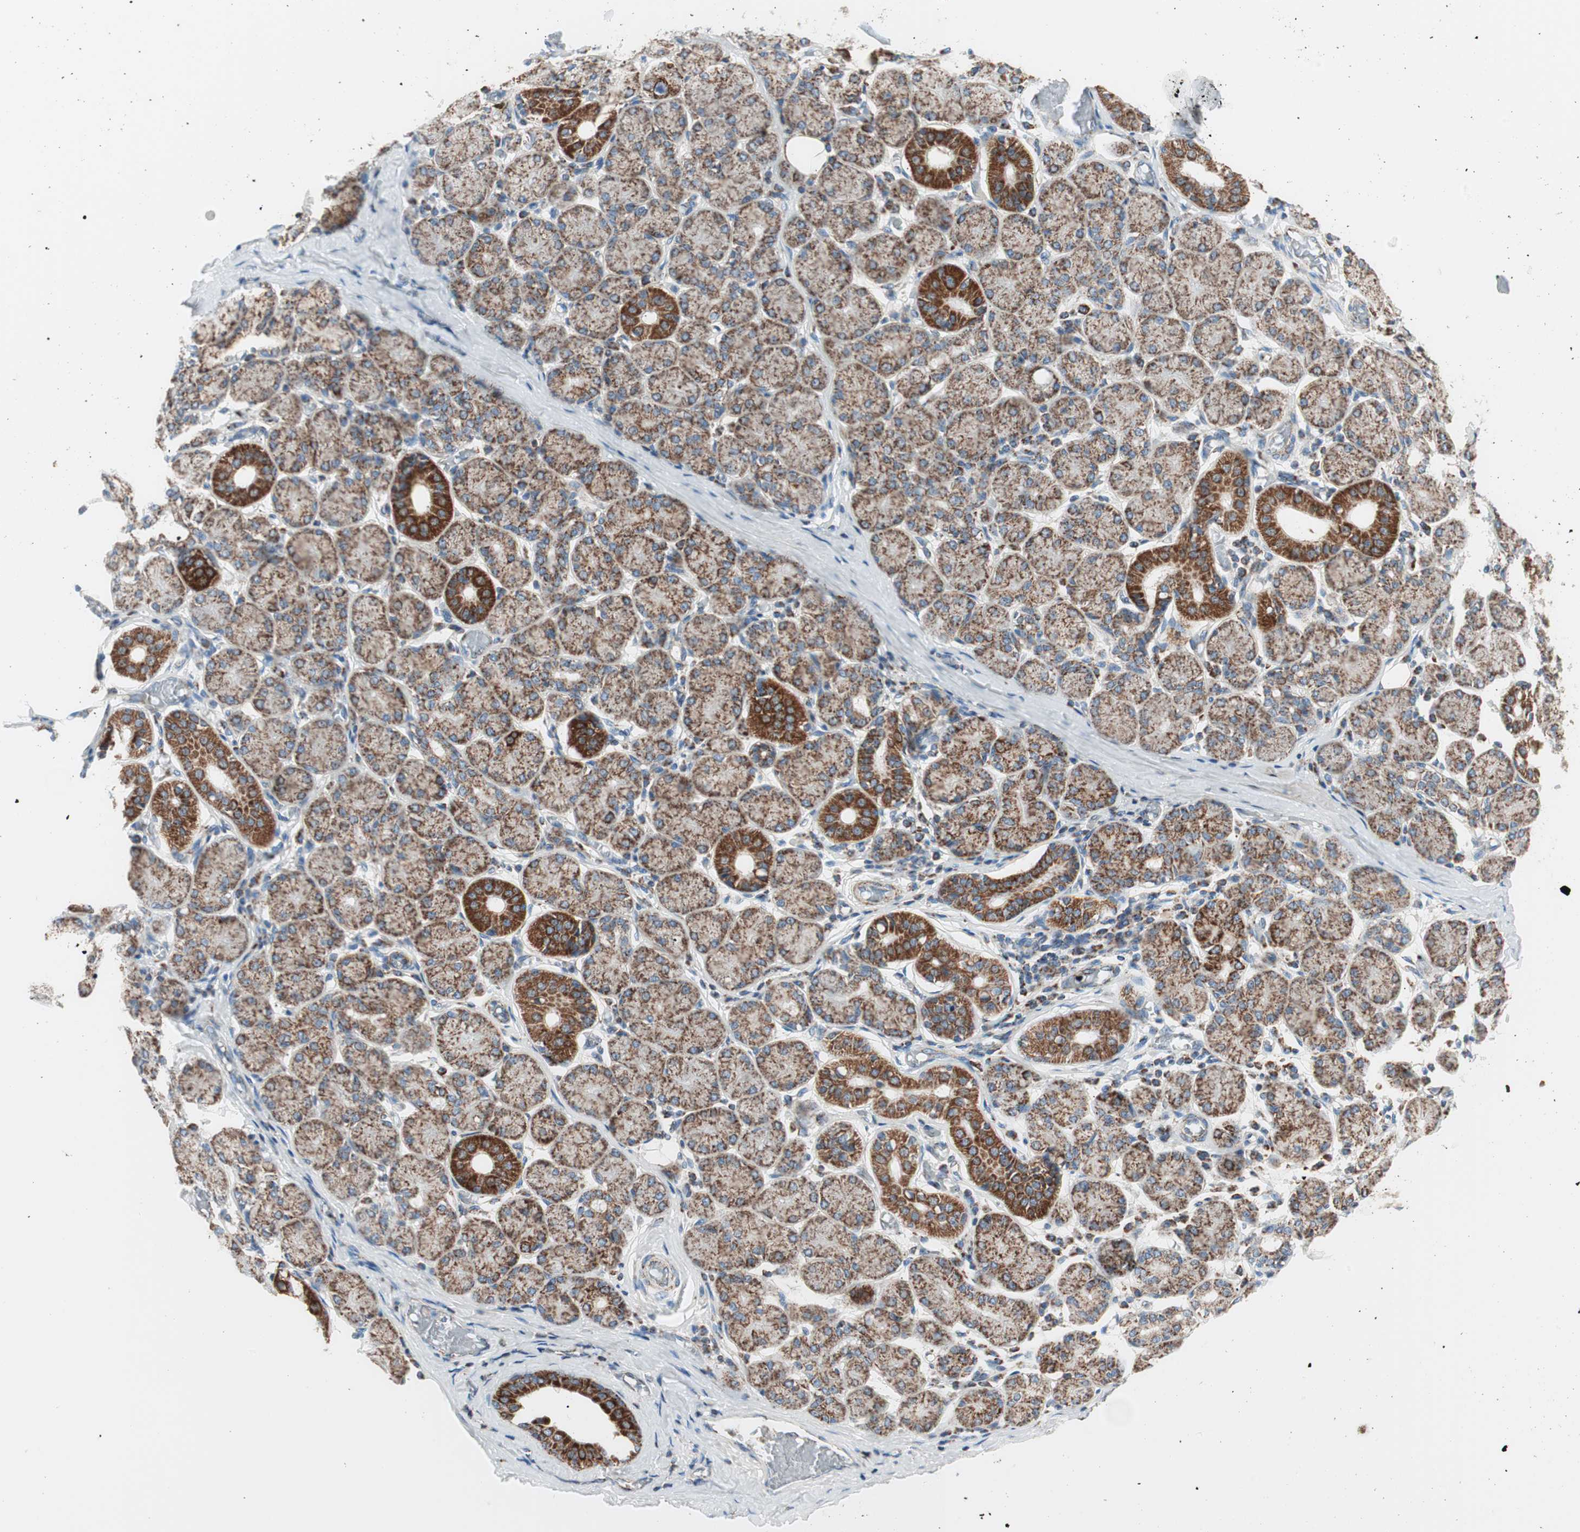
{"staining": {"intensity": "moderate", "quantity": ">75%", "location": "cytoplasmic/membranous"}, "tissue": "salivary gland", "cell_type": "Glandular cells", "image_type": "normal", "snomed": [{"axis": "morphology", "description": "Normal tissue, NOS"}, {"axis": "topography", "description": "Salivary gland"}], "caption": "Immunohistochemistry (IHC) of unremarkable salivary gland demonstrates medium levels of moderate cytoplasmic/membranous staining in approximately >75% of glandular cells.", "gene": "TOMM20", "patient": {"sex": "female", "age": 24}}